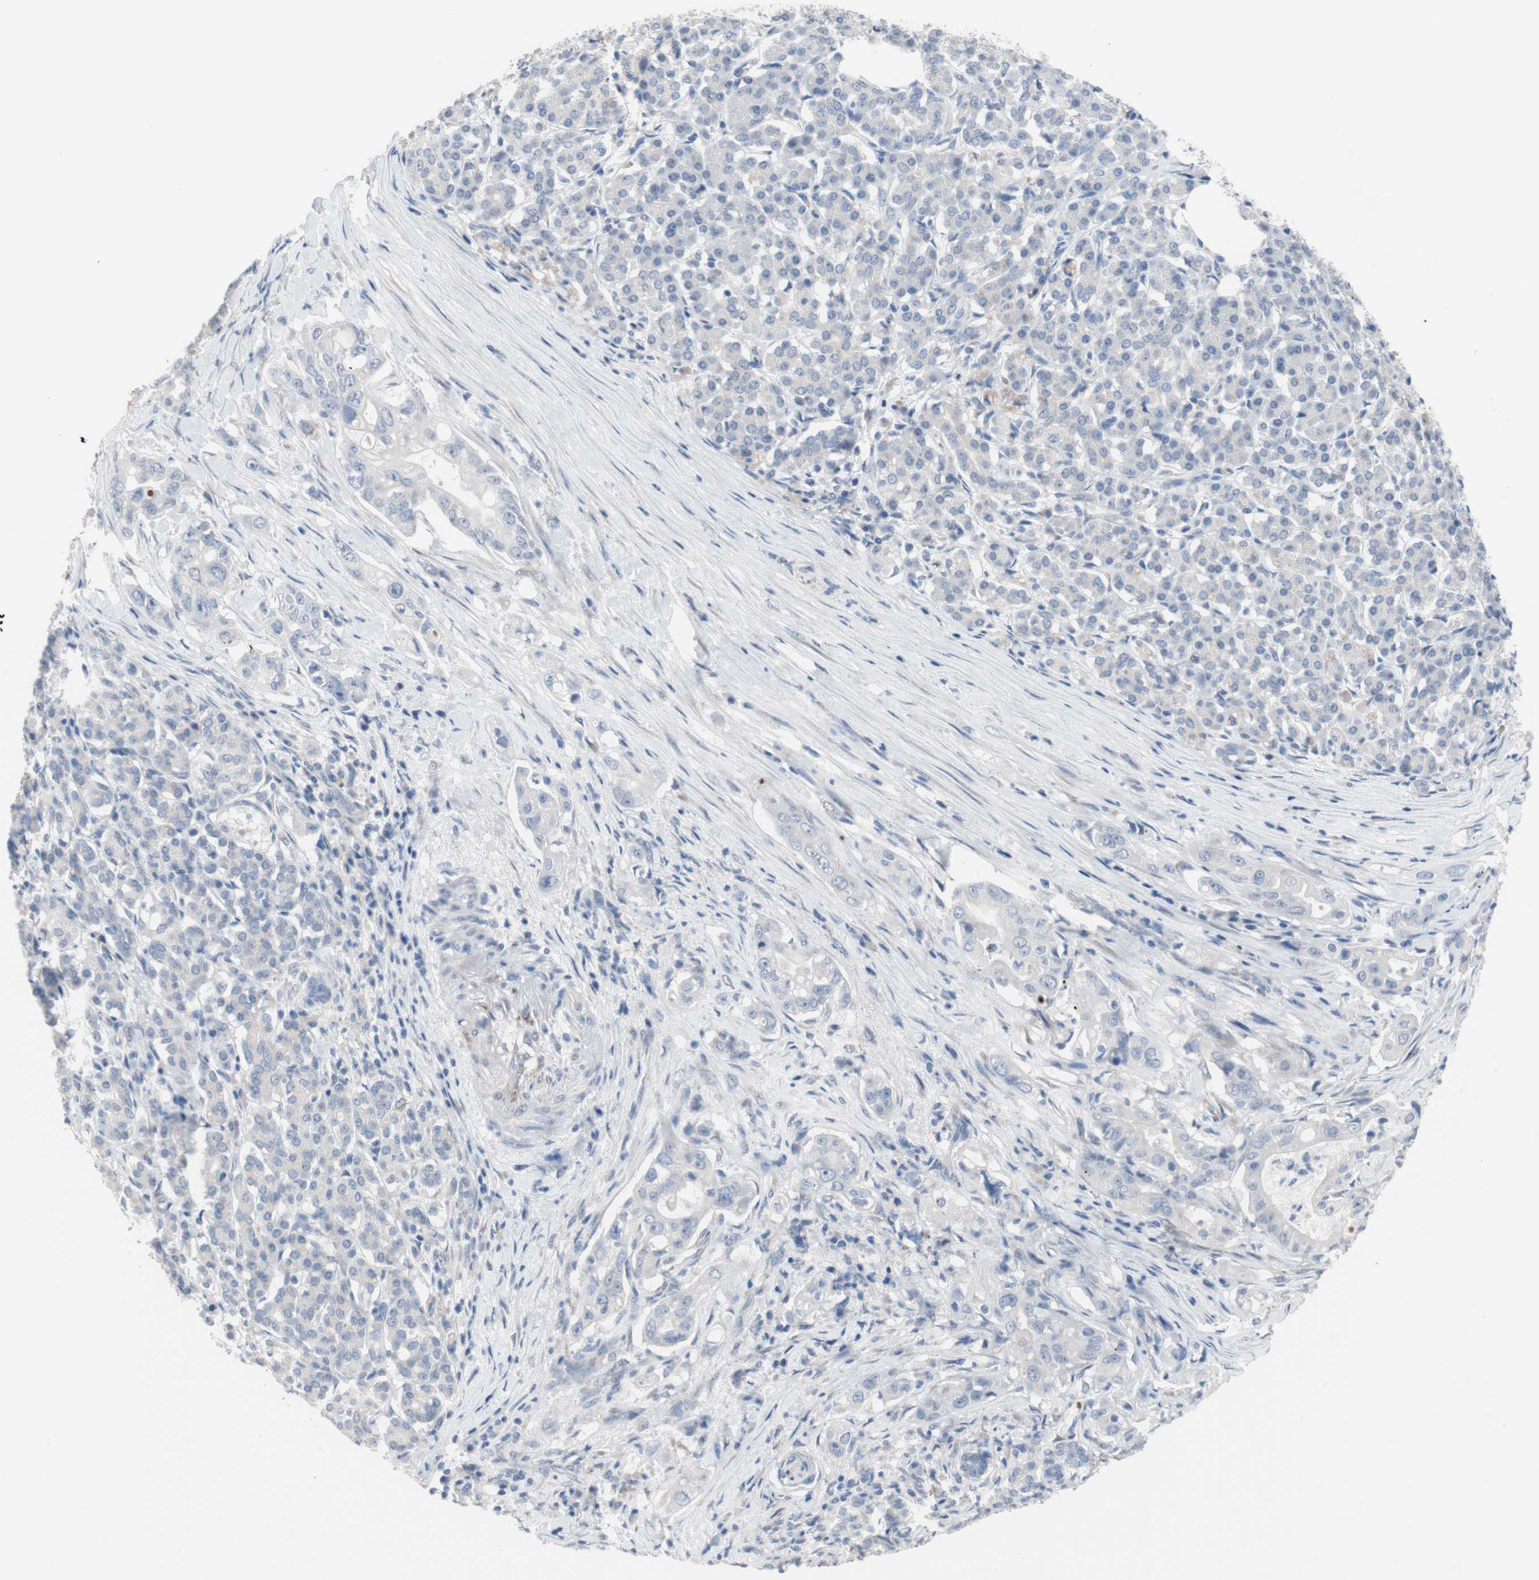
{"staining": {"intensity": "negative", "quantity": "none", "location": "none"}, "tissue": "pancreatic cancer", "cell_type": "Tumor cells", "image_type": "cancer", "snomed": [{"axis": "morphology", "description": "Normal tissue, NOS"}, {"axis": "topography", "description": "Pancreas"}], "caption": "Immunohistochemistry (IHC) image of human pancreatic cancer stained for a protein (brown), which reveals no expression in tumor cells.", "gene": "ULBP1", "patient": {"sex": "male", "age": 42}}